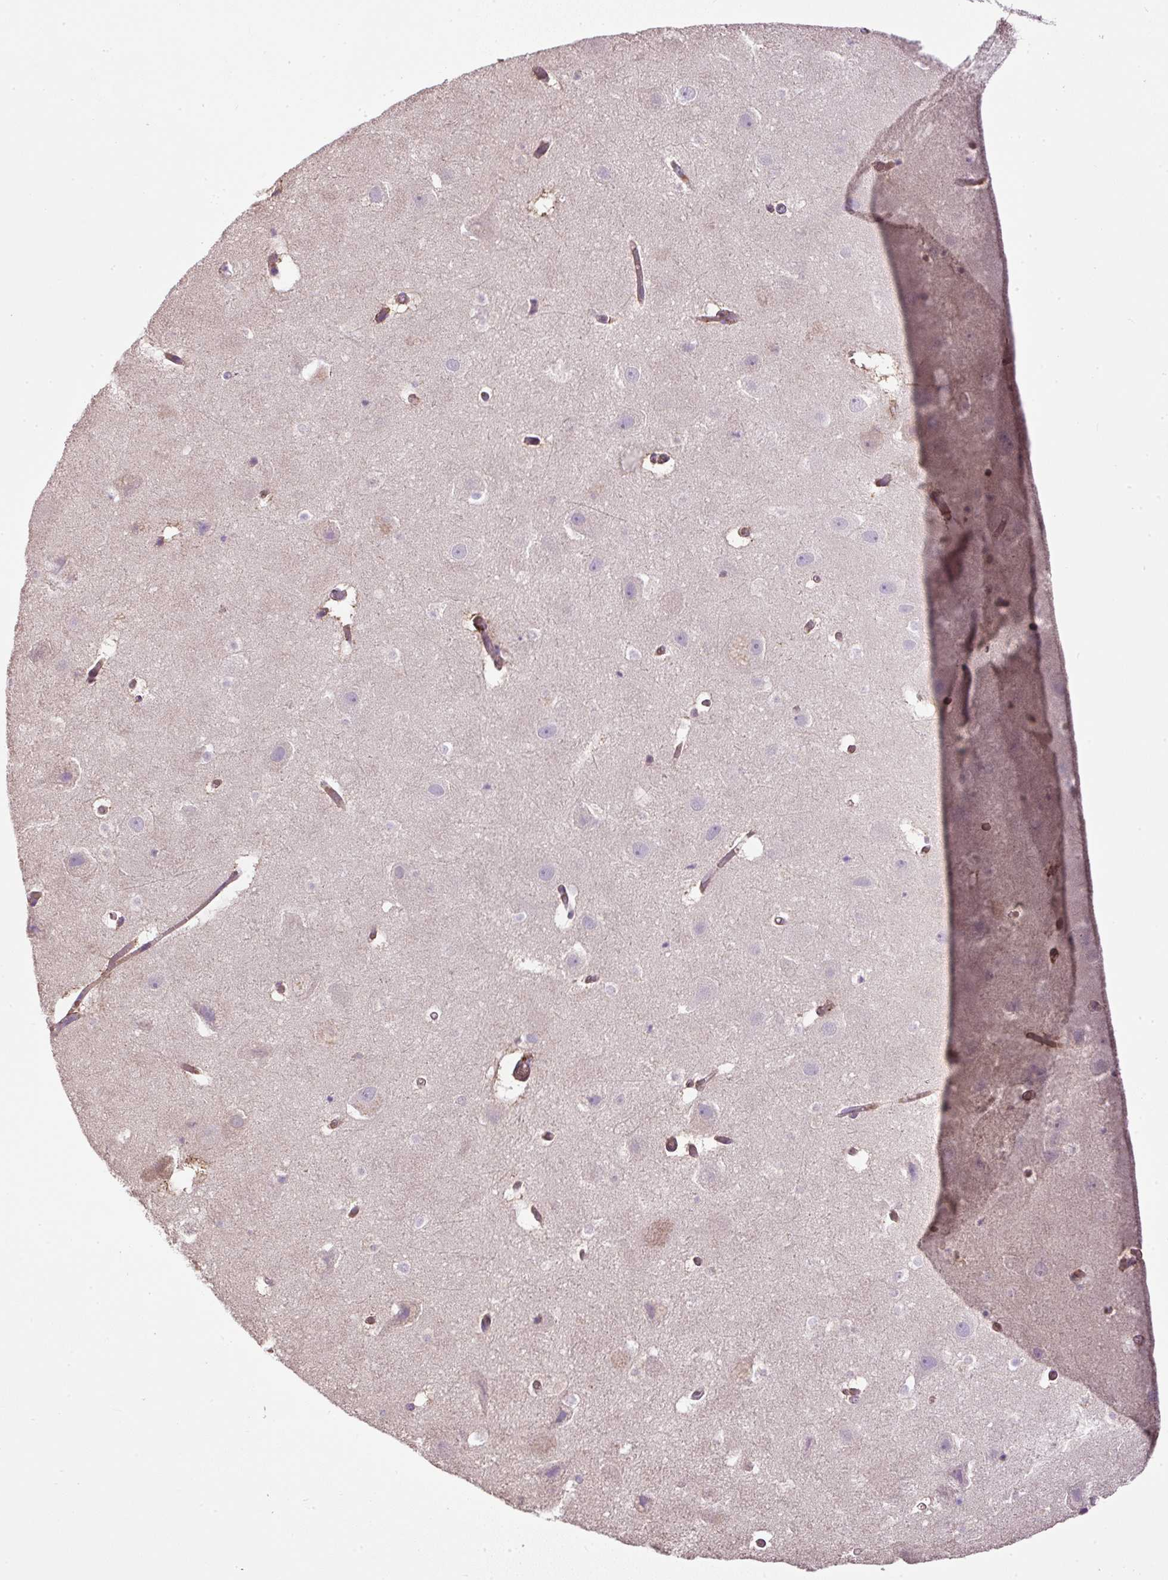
{"staining": {"intensity": "negative", "quantity": "none", "location": "none"}, "tissue": "hippocampus", "cell_type": "Glial cells", "image_type": "normal", "snomed": [{"axis": "morphology", "description": "Normal tissue, NOS"}, {"axis": "topography", "description": "Hippocampus"}], "caption": "The immunohistochemistry (IHC) histopathology image has no significant expression in glial cells of hippocampus.", "gene": "CXCL13", "patient": {"sex": "female", "age": 52}}